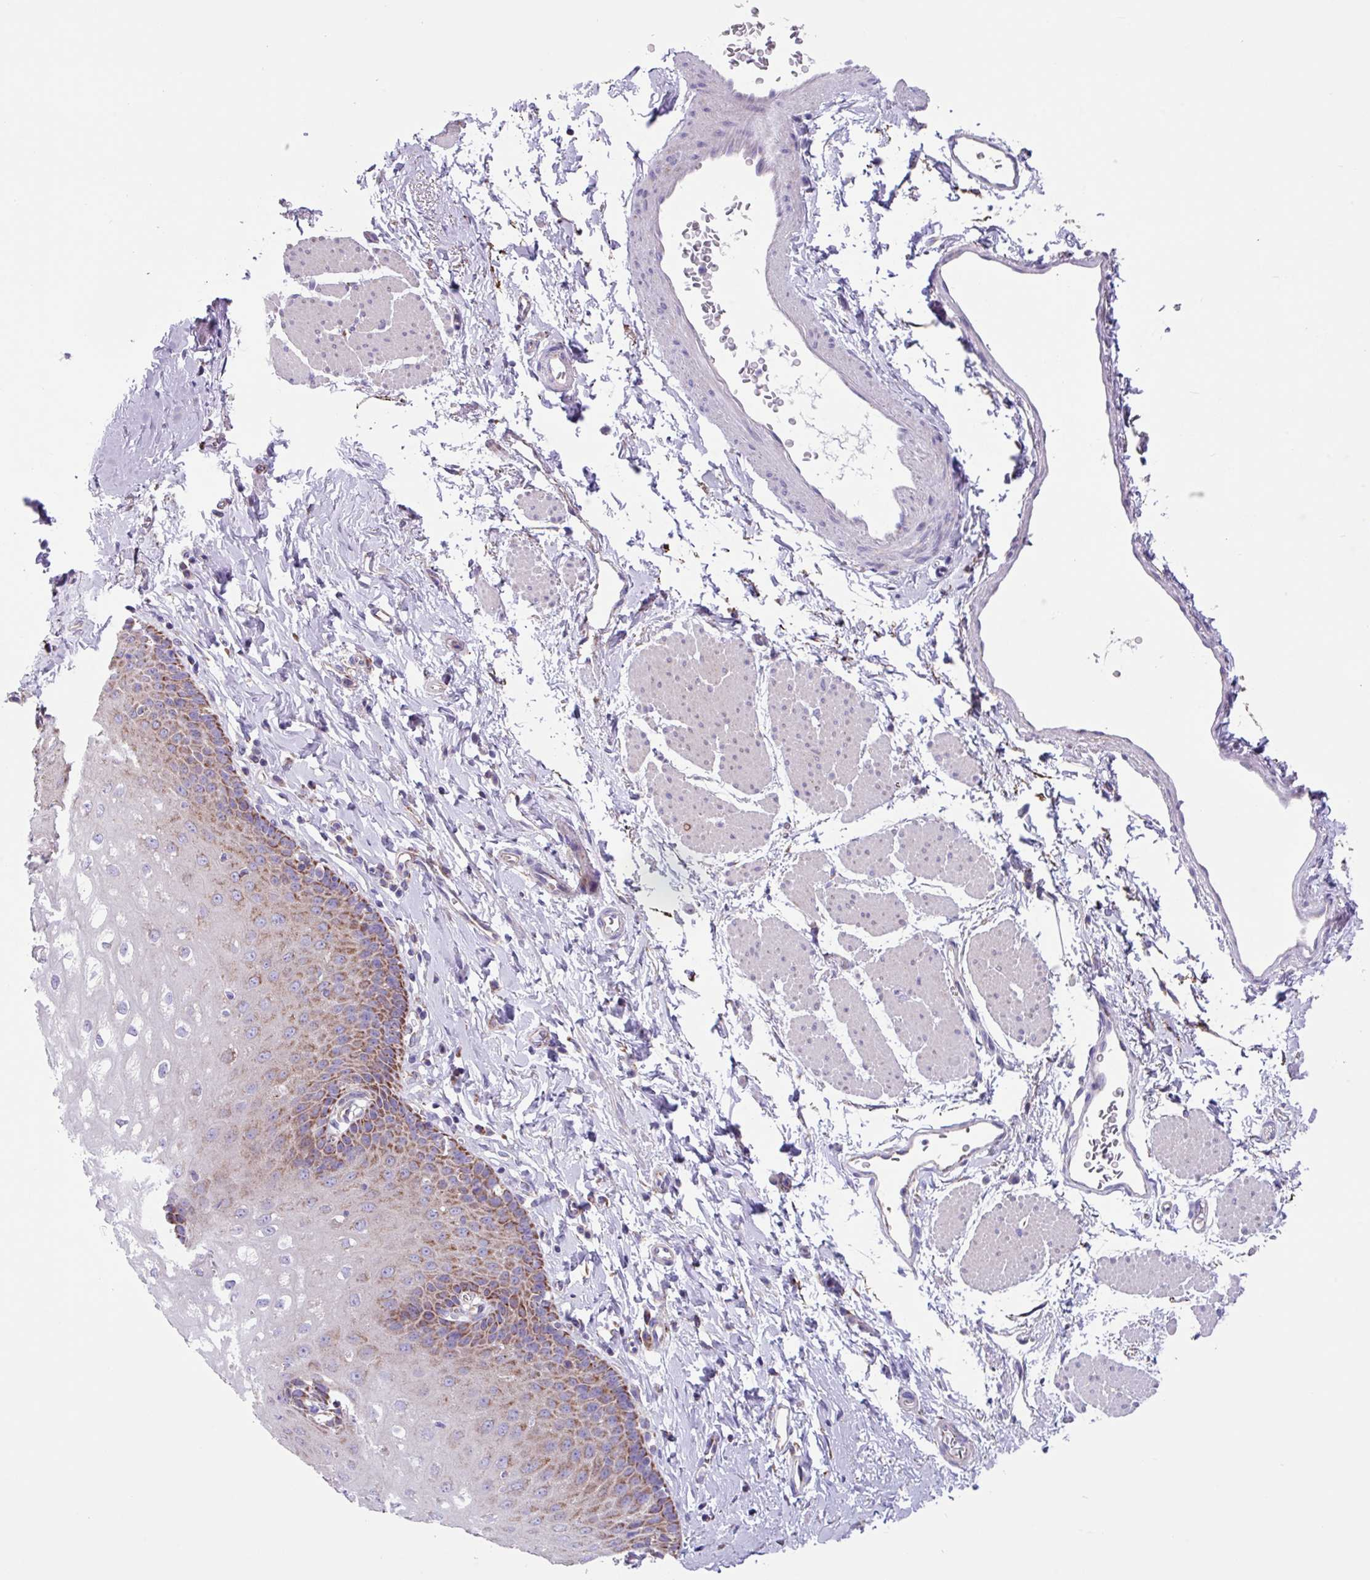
{"staining": {"intensity": "strong", "quantity": "25%-75%", "location": "cytoplasmic/membranous"}, "tissue": "esophagus", "cell_type": "Squamous epithelial cells", "image_type": "normal", "snomed": [{"axis": "morphology", "description": "Normal tissue, NOS"}, {"axis": "topography", "description": "Esophagus"}], "caption": "A high-resolution image shows immunohistochemistry (IHC) staining of unremarkable esophagus, which shows strong cytoplasmic/membranous staining in about 25%-75% of squamous epithelial cells.", "gene": "OTULIN", "patient": {"sex": "male", "age": 70}}